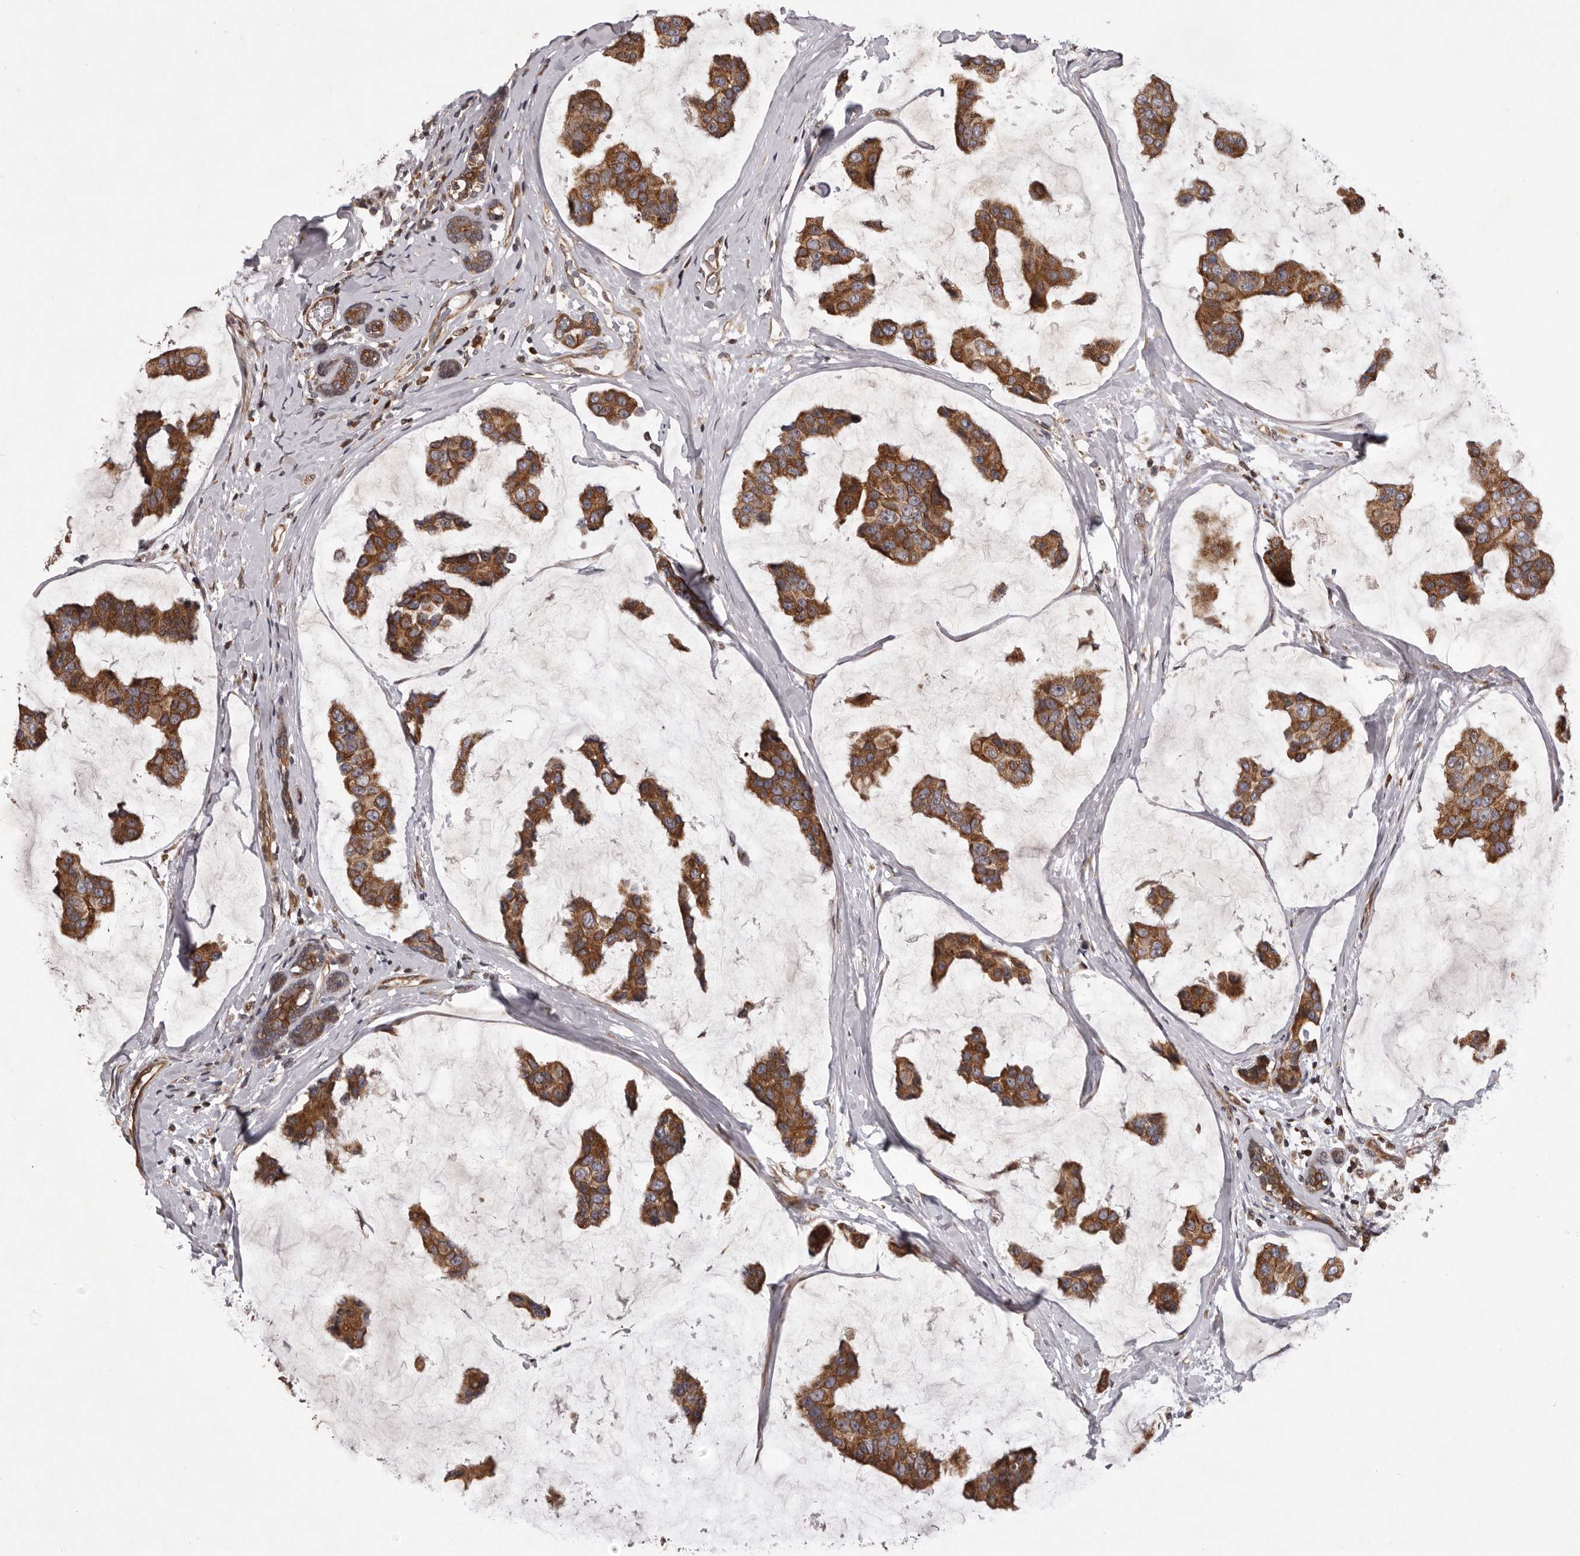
{"staining": {"intensity": "moderate", "quantity": ">75%", "location": "cytoplasmic/membranous"}, "tissue": "breast cancer", "cell_type": "Tumor cells", "image_type": "cancer", "snomed": [{"axis": "morphology", "description": "Normal tissue, NOS"}, {"axis": "morphology", "description": "Duct carcinoma"}, {"axis": "topography", "description": "Breast"}], "caption": "DAB immunohistochemical staining of breast intraductal carcinoma exhibits moderate cytoplasmic/membranous protein expression in about >75% of tumor cells.", "gene": "GADD45B", "patient": {"sex": "female", "age": 50}}